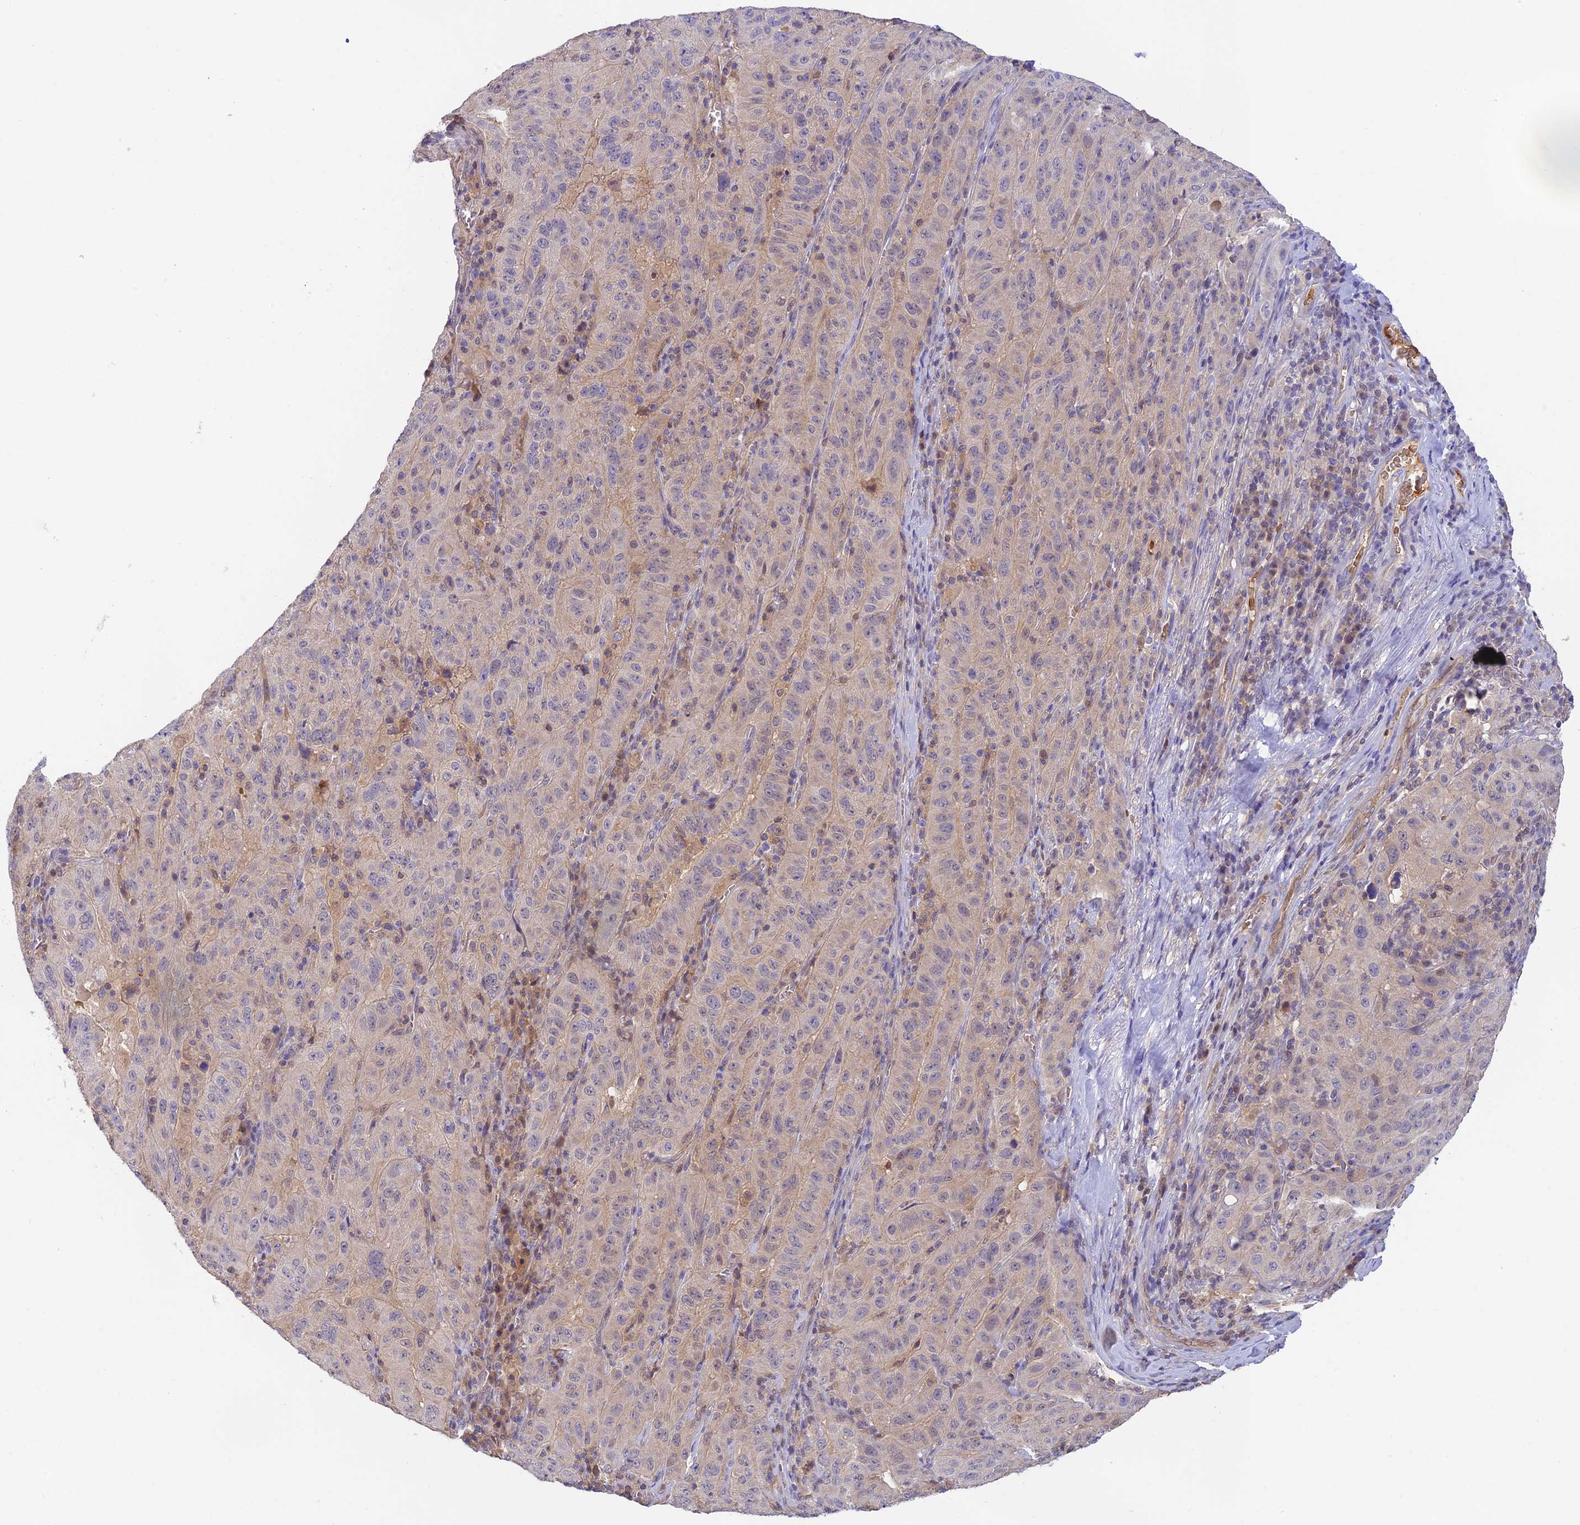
{"staining": {"intensity": "negative", "quantity": "none", "location": "none"}, "tissue": "pancreatic cancer", "cell_type": "Tumor cells", "image_type": "cancer", "snomed": [{"axis": "morphology", "description": "Adenocarcinoma, NOS"}, {"axis": "topography", "description": "Pancreas"}], "caption": "Tumor cells show no significant staining in adenocarcinoma (pancreatic). Brightfield microscopy of IHC stained with DAB (brown) and hematoxylin (blue), captured at high magnification.", "gene": "HDHD2", "patient": {"sex": "male", "age": 63}}